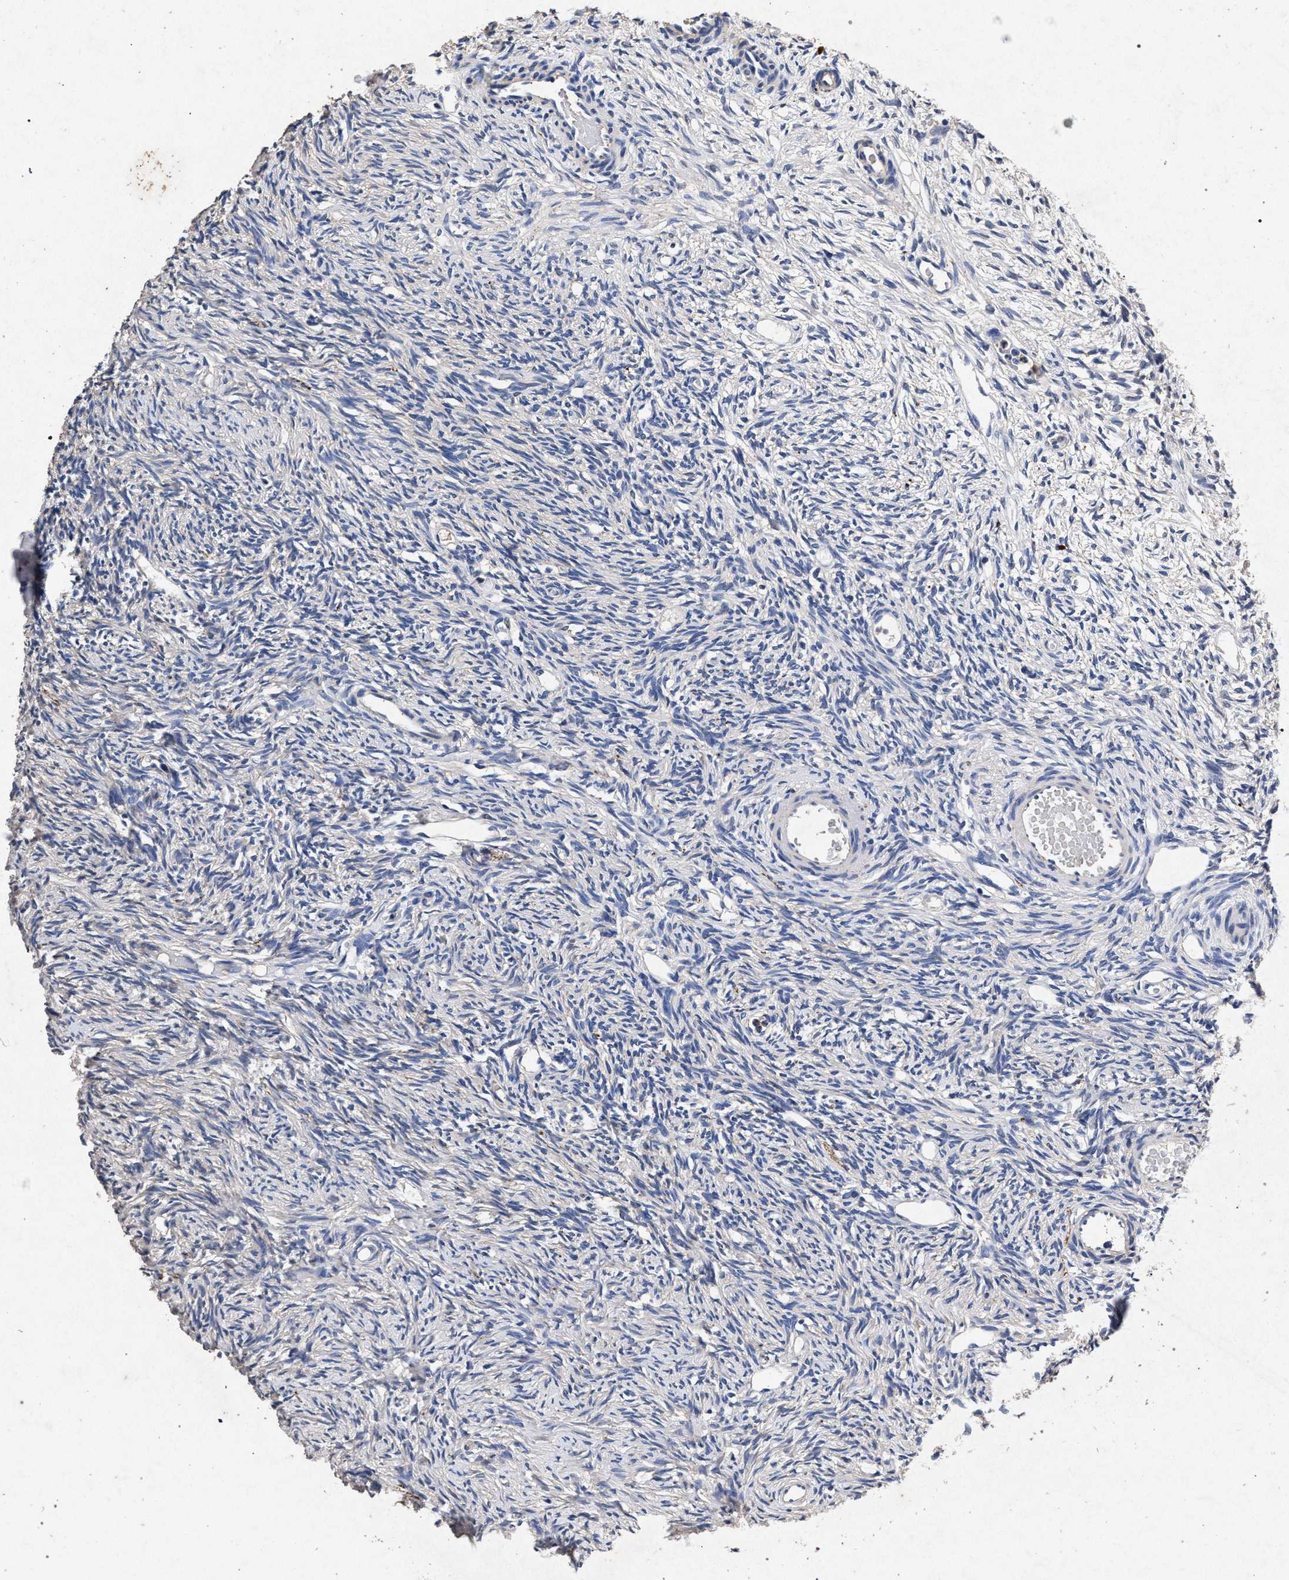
{"staining": {"intensity": "negative", "quantity": "none", "location": "none"}, "tissue": "ovary", "cell_type": "Ovarian stroma cells", "image_type": "normal", "snomed": [{"axis": "morphology", "description": "Normal tissue, NOS"}, {"axis": "topography", "description": "Ovary"}], "caption": "This is an immunohistochemistry (IHC) micrograph of benign ovary. There is no staining in ovarian stroma cells.", "gene": "ATP1A2", "patient": {"sex": "female", "age": 33}}